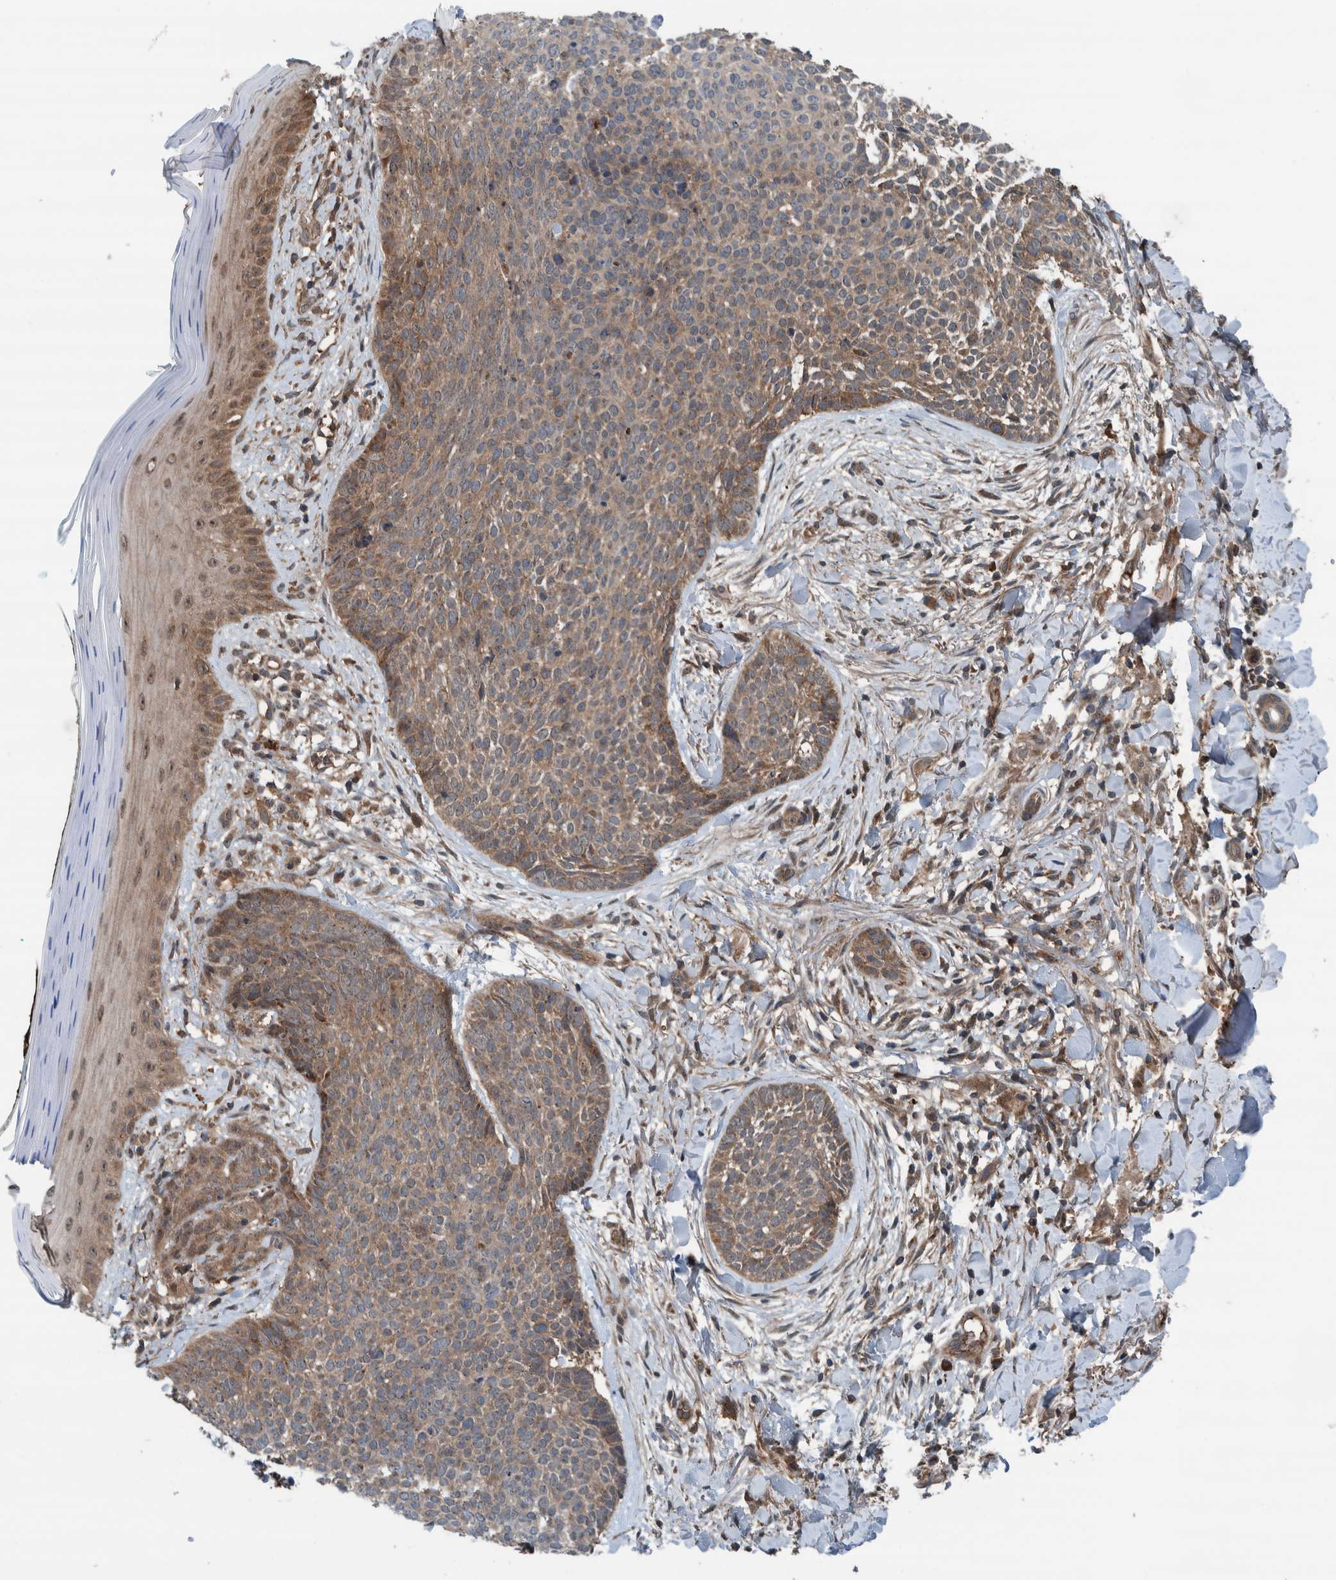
{"staining": {"intensity": "moderate", "quantity": ">75%", "location": "cytoplasmic/membranous"}, "tissue": "skin cancer", "cell_type": "Tumor cells", "image_type": "cancer", "snomed": [{"axis": "morphology", "description": "Normal tissue, NOS"}, {"axis": "morphology", "description": "Basal cell carcinoma"}, {"axis": "topography", "description": "Skin"}], "caption": "Skin cancer stained with DAB (3,3'-diaminobenzidine) immunohistochemistry demonstrates medium levels of moderate cytoplasmic/membranous staining in approximately >75% of tumor cells.", "gene": "CUEDC1", "patient": {"sex": "male", "age": 67}}